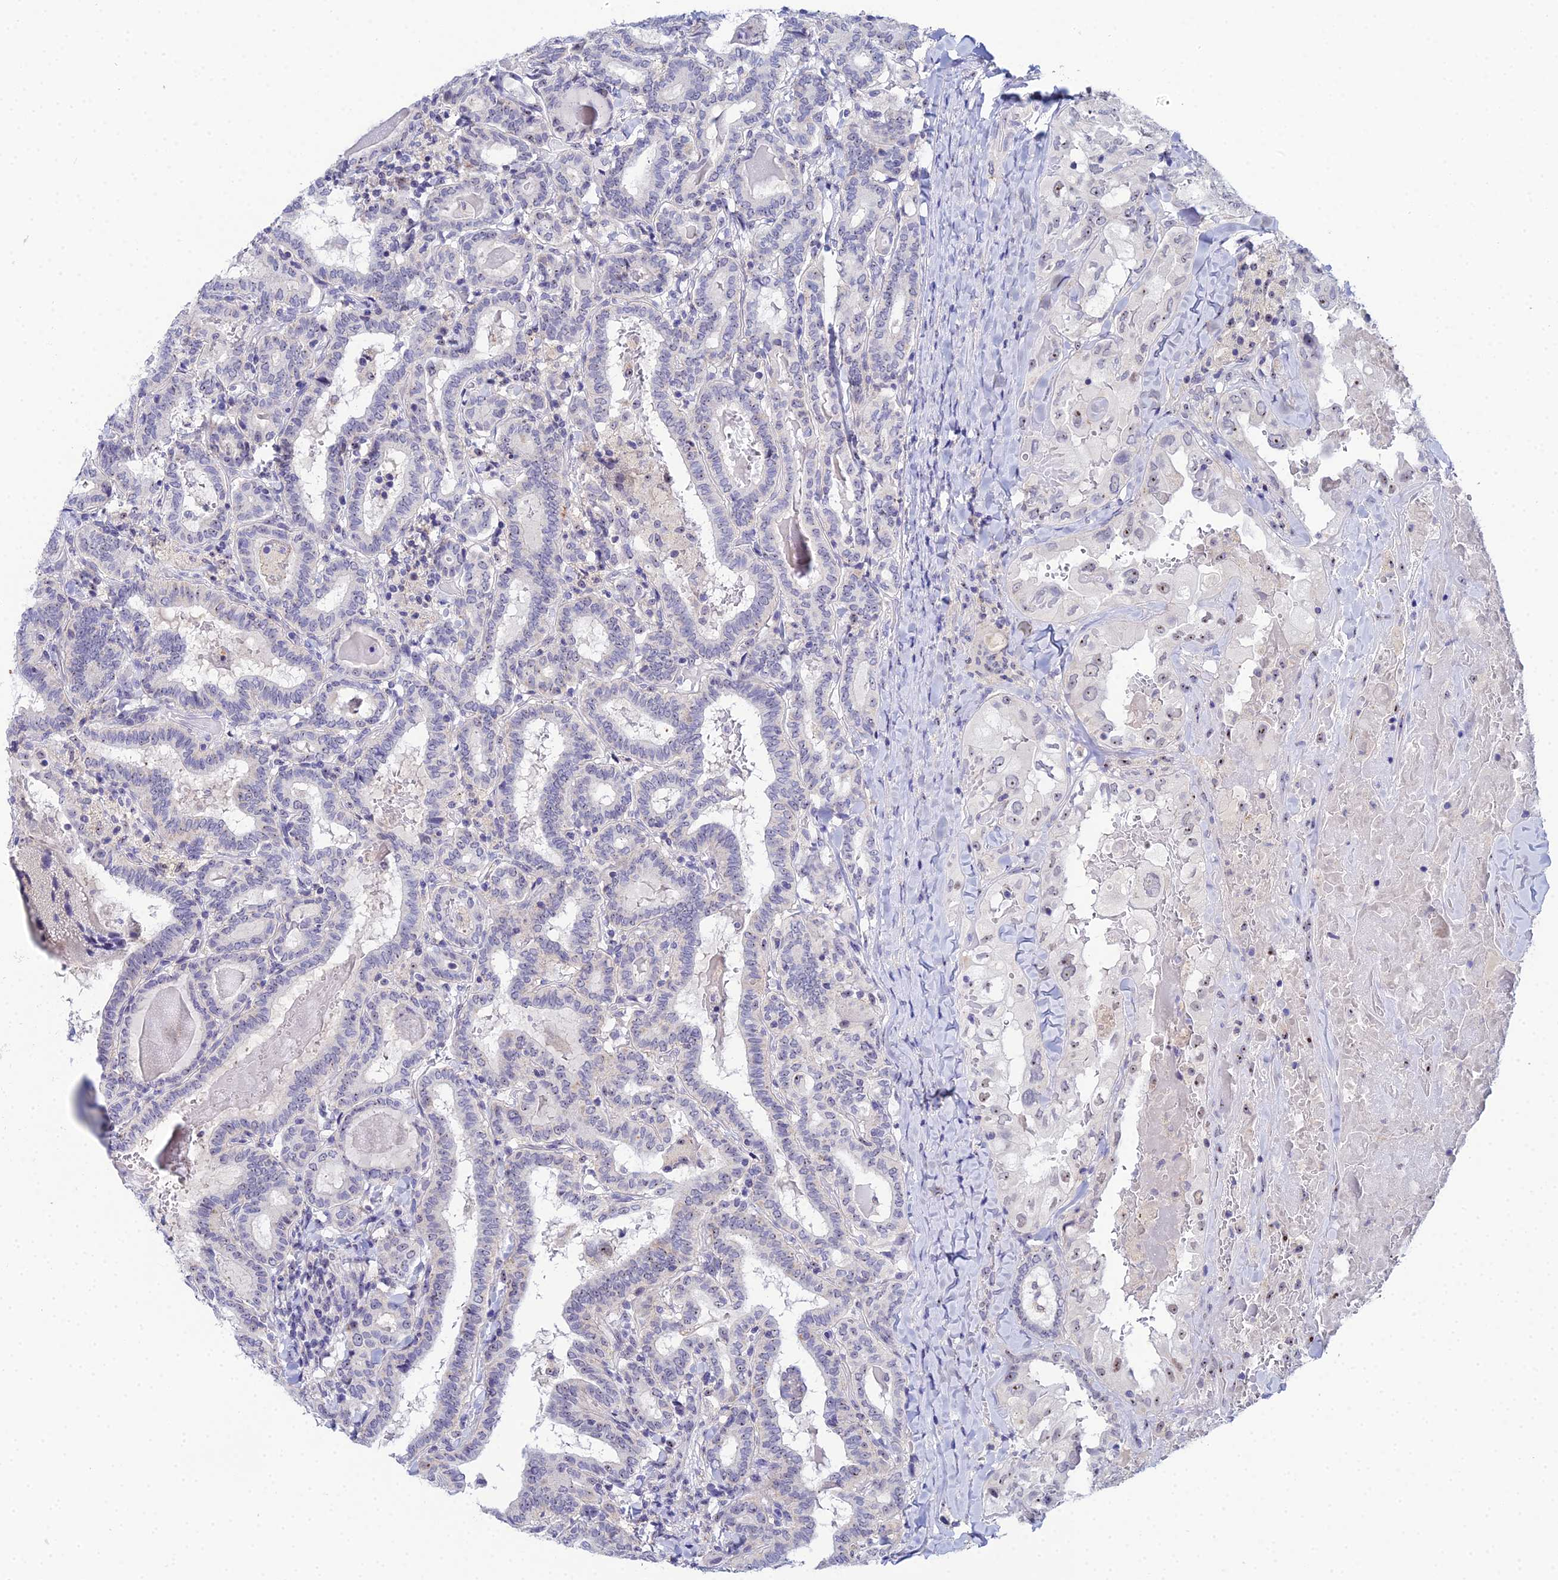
{"staining": {"intensity": "moderate", "quantity": "<25%", "location": "nuclear"}, "tissue": "thyroid cancer", "cell_type": "Tumor cells", "image_type": "cancer", "snomed": [{"axis": "morphology", "description": "Papillary adenocarcinoma, NOS"}, {"axis": "topography", "description": "Thyroid gland"}], "caption": "Thyroid papillary adenocarcinoma stained for a protein (brown) reveals moderate nuclear positive expression in about <25% of tumor cells.", "gene": "PLPP4", "patient": {"sex": "female", "age": 72}}